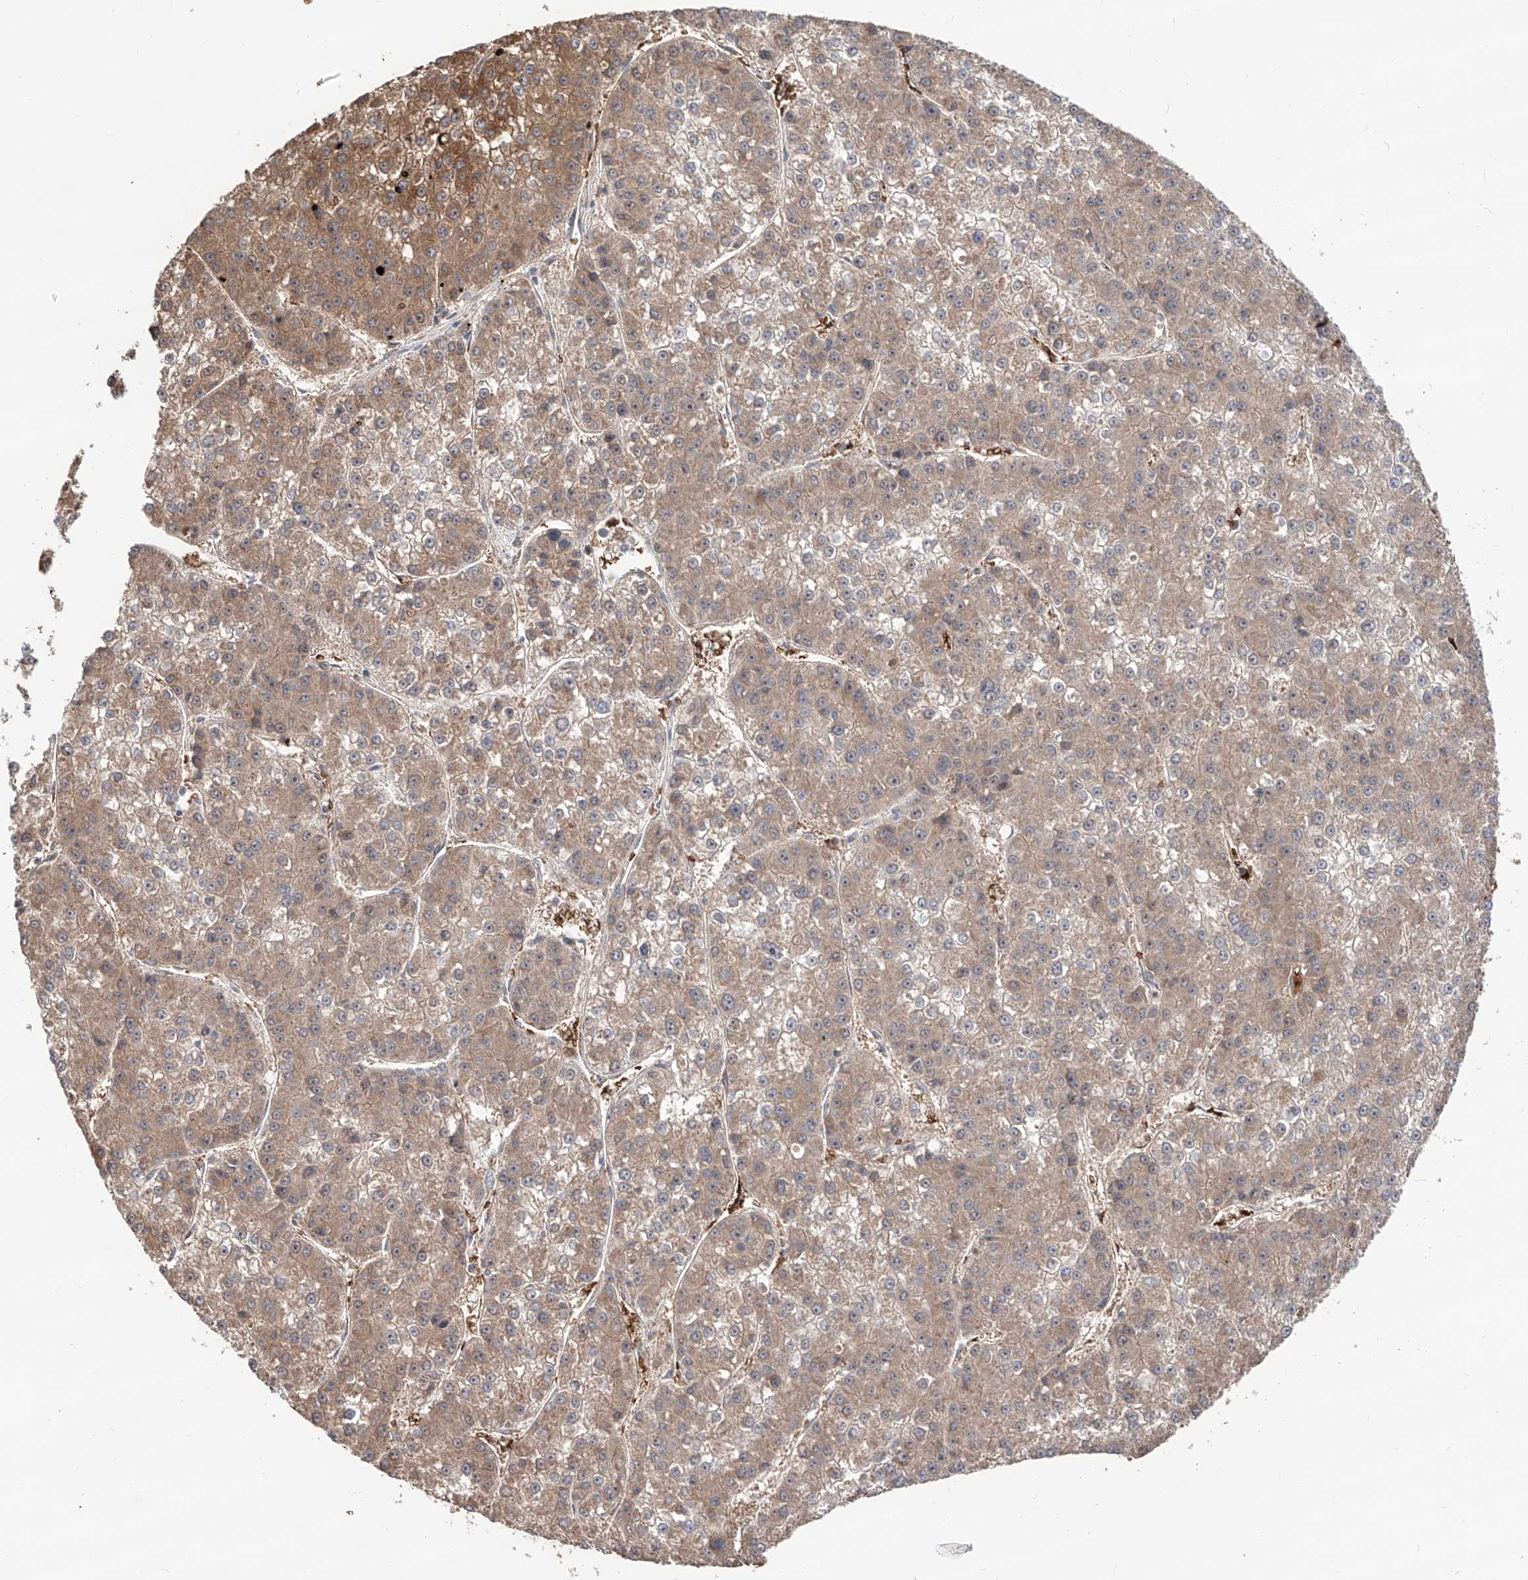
{"staining": {"intensity": "moderate", "quantity": ">75%", "location": "cytoplasmic/membranous"}, "tissue": "liver cancer", "cell_type": "Tumor cells", "image_type": "cancer", "snomed": [{"axis": "morphology", "description": "Carcinoma, Hepatocellular, NOS"}, {"axis": "topography", "description": "Liver"}], "caption": "Human liver cancer (hepatocellular carcinoma) stained with a protein marker reveals moderate staining in tumor cells.", "gene": "EDN1", "patient": {"sex": "female", "age": 73}}